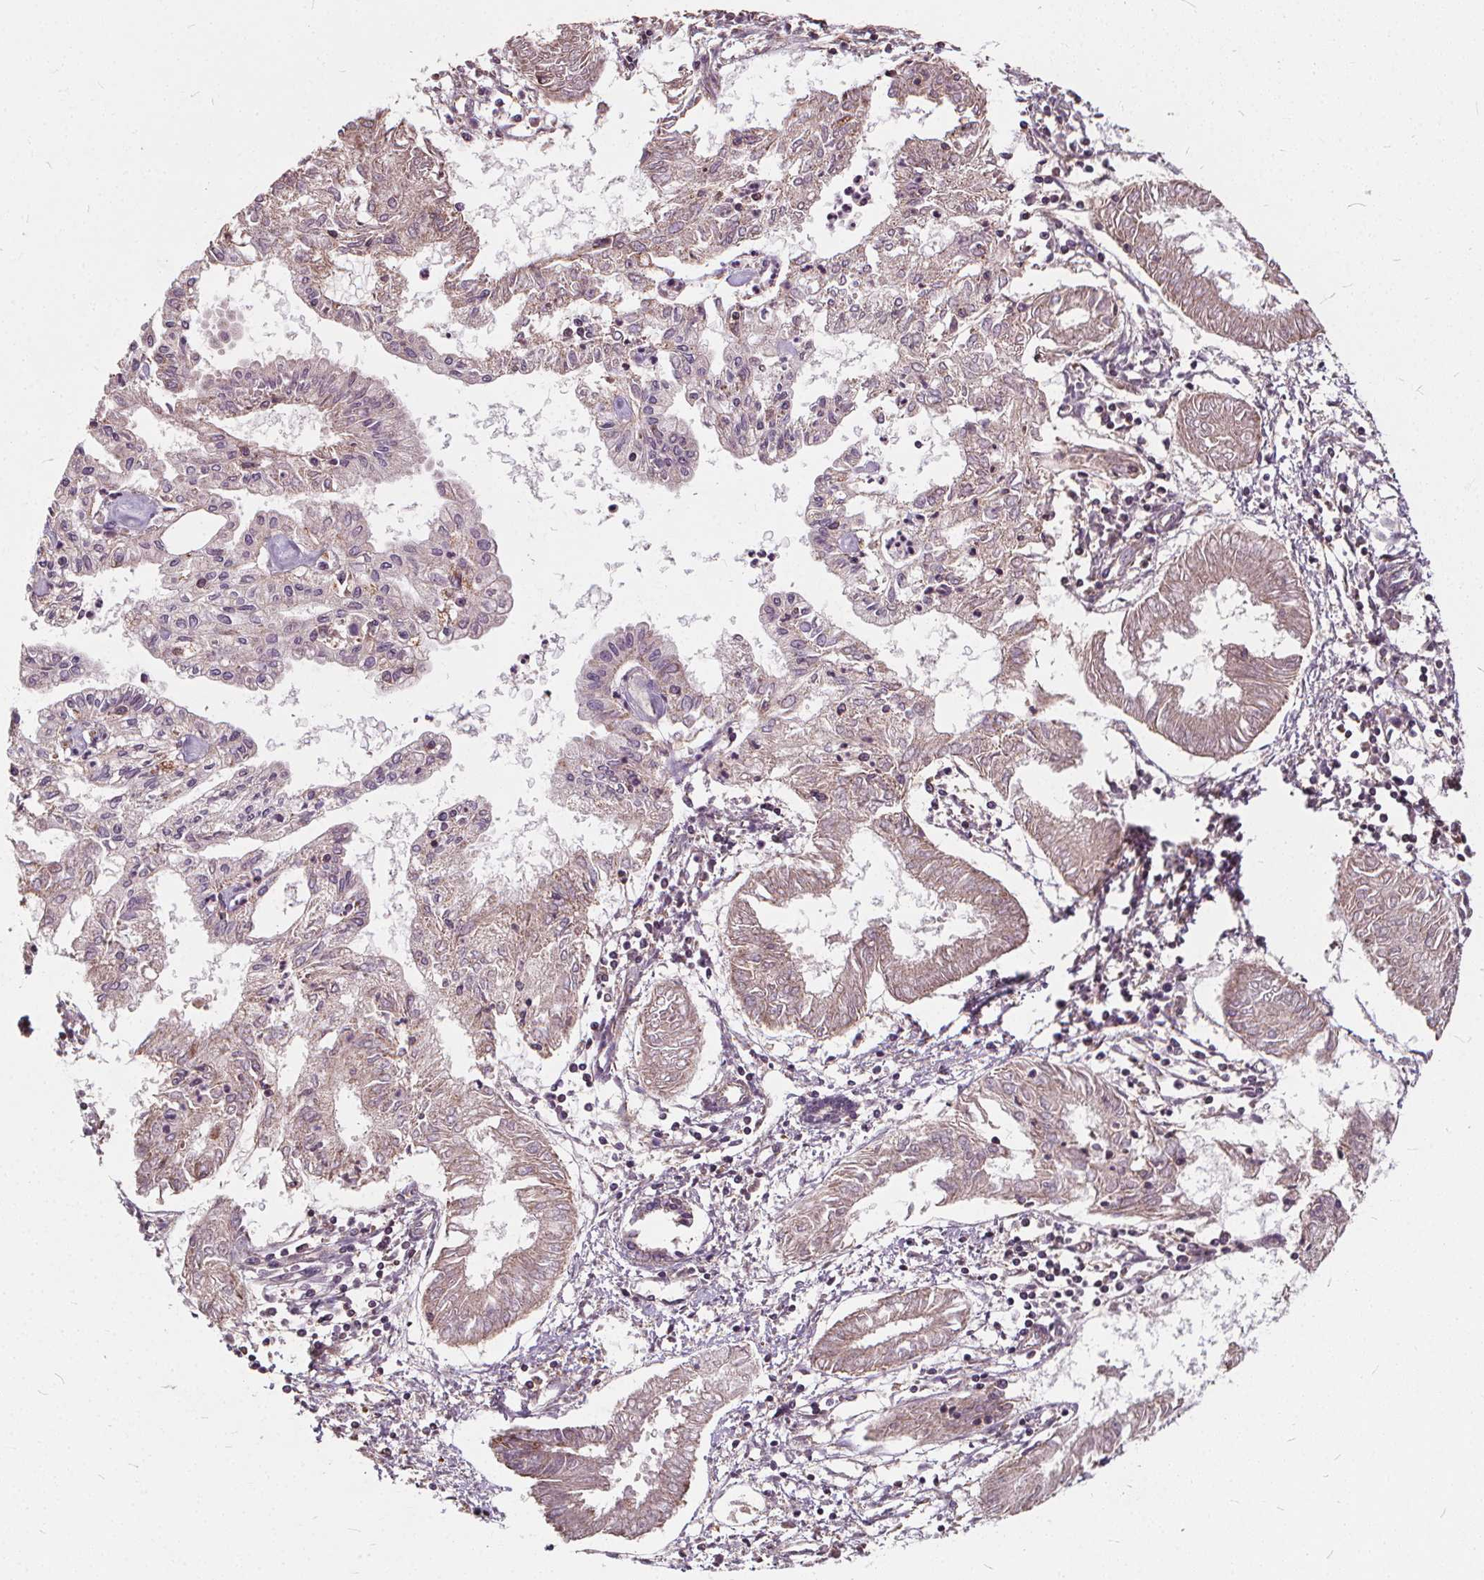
{"staining": {"intensity": "moderate", "quantity": "<25%", "location": "cytoplasmic/membranous"}, "tissue": "endometrial cancer", "cell_type": "Tumor cells", "image_type": "cancer", "snomed": [{"axis": "morphology", "description": "Adenocarcinoma, NOS"}, {"axis": "topography", "description": "Endometrium"}], "caption": "Protein staining of endometrial cancer (adenocarcinoma) tissue displays moderate cytoplasmic/membranous expression in about <25% of tumor cells.", "gene": "ORAI2", "patient": {"sex": "female", "age": 68}}